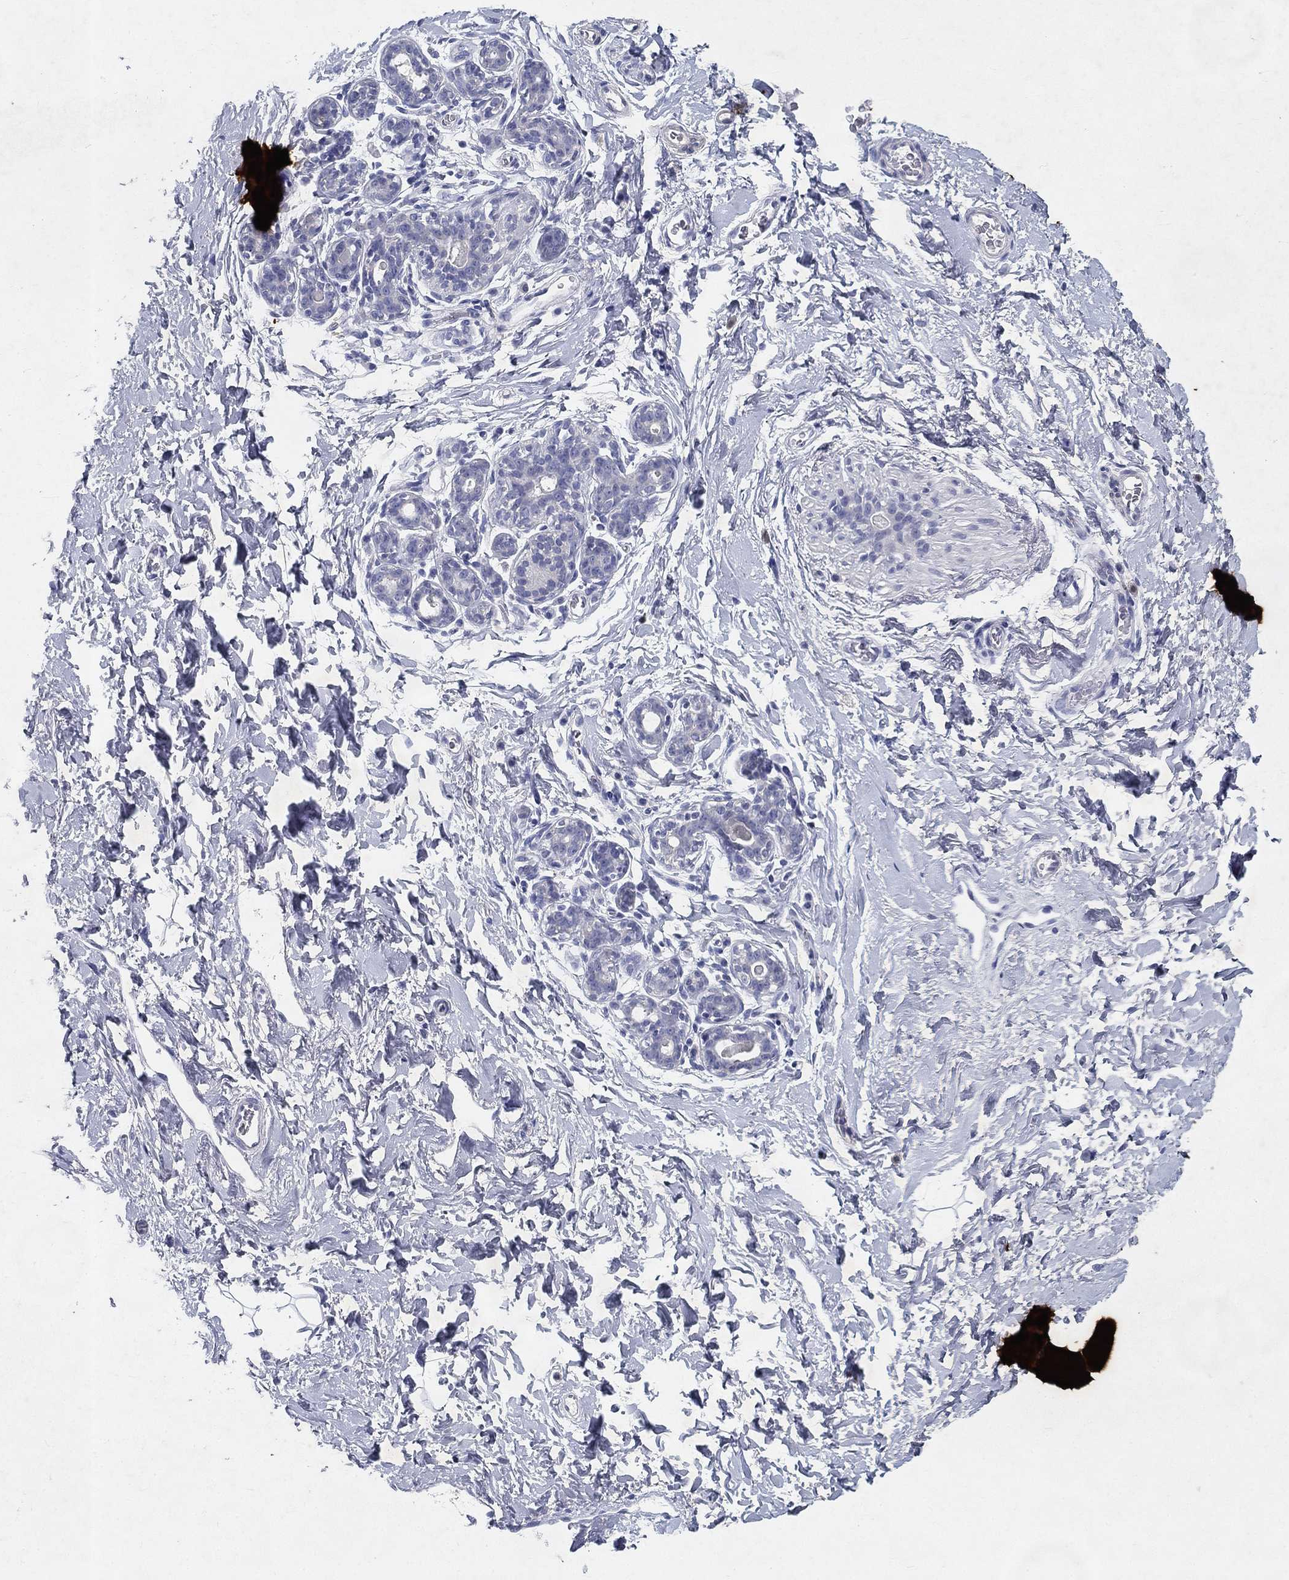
{"staining": {"intensity": "negative", "quantity": "none", "location": "none"}, "tissue": "breast", "cell_type": "Adipocytes", "image_type": "normal", "snomed": [{"axis": "morphology", "description": "Normal tissue, NOS"}, {"axis": "topography", "description": "Breast"}], "caption": "Immunohistochemical staining of benign breast demonstrates no significant positivity in adipocytes. (IHC, brightfield microscopy, high magnification).", "gene": "RGS13", "patient": {"sex": "female", "age": 43}}